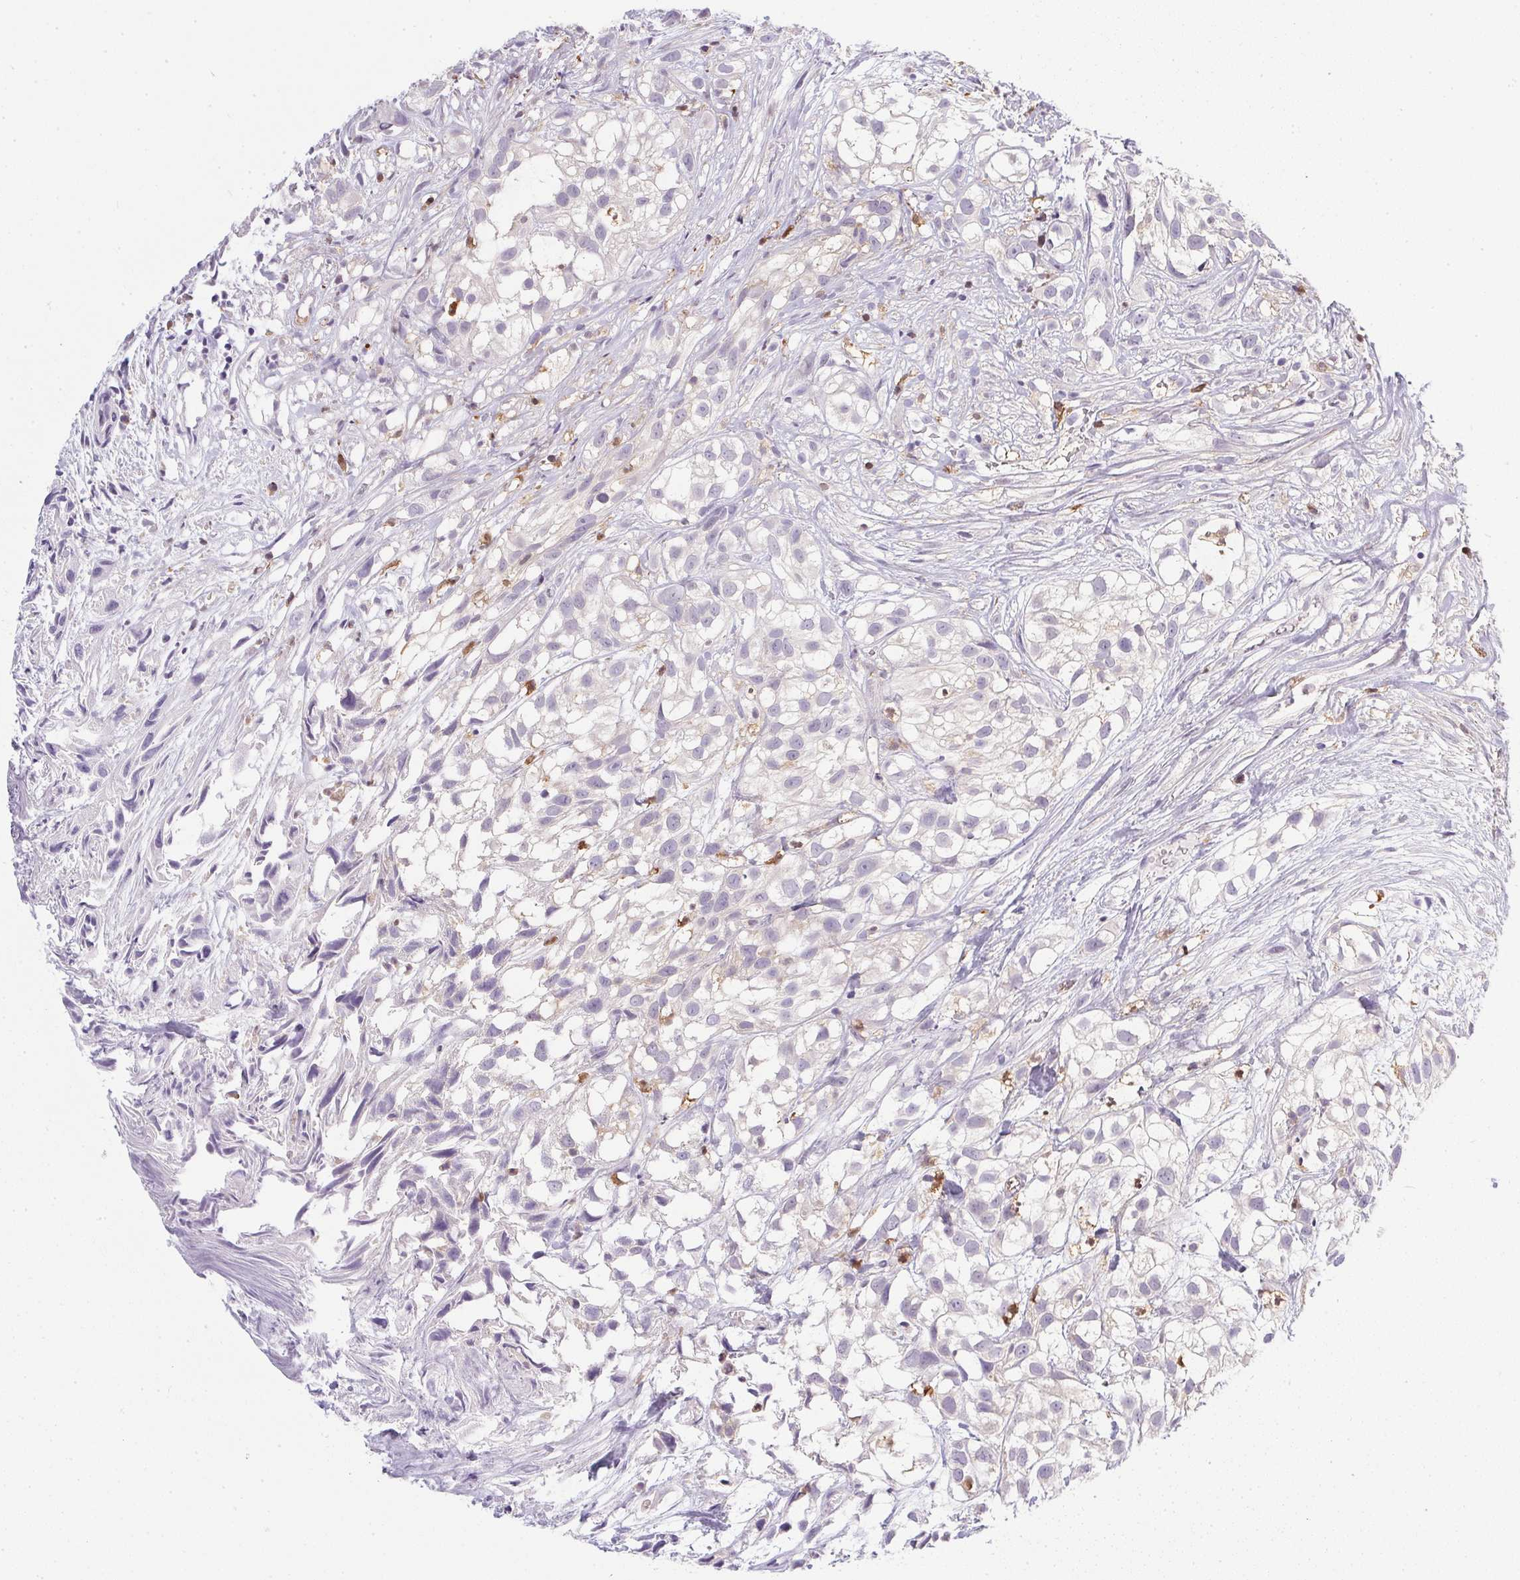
{"staining": {"intensity": "negative", "quantity": "none", "location": "none"}, "tissue": "urothelial cancer", "cell_type": "Tumor cells", "image_type": "cancer", "snomed": [{"axis": "morphology", "description": "Urothelial carcinoma, High grade"}, {"axis": "topography", "description": "Urinary bladder"}], "caption": "This is a micrograph of immunohistochemistry staining of urothelial cancer, which shows no positivity in tumor cells.", "gene": "DNAJC5G", "patient": {"sex": "male", "age": 56}}